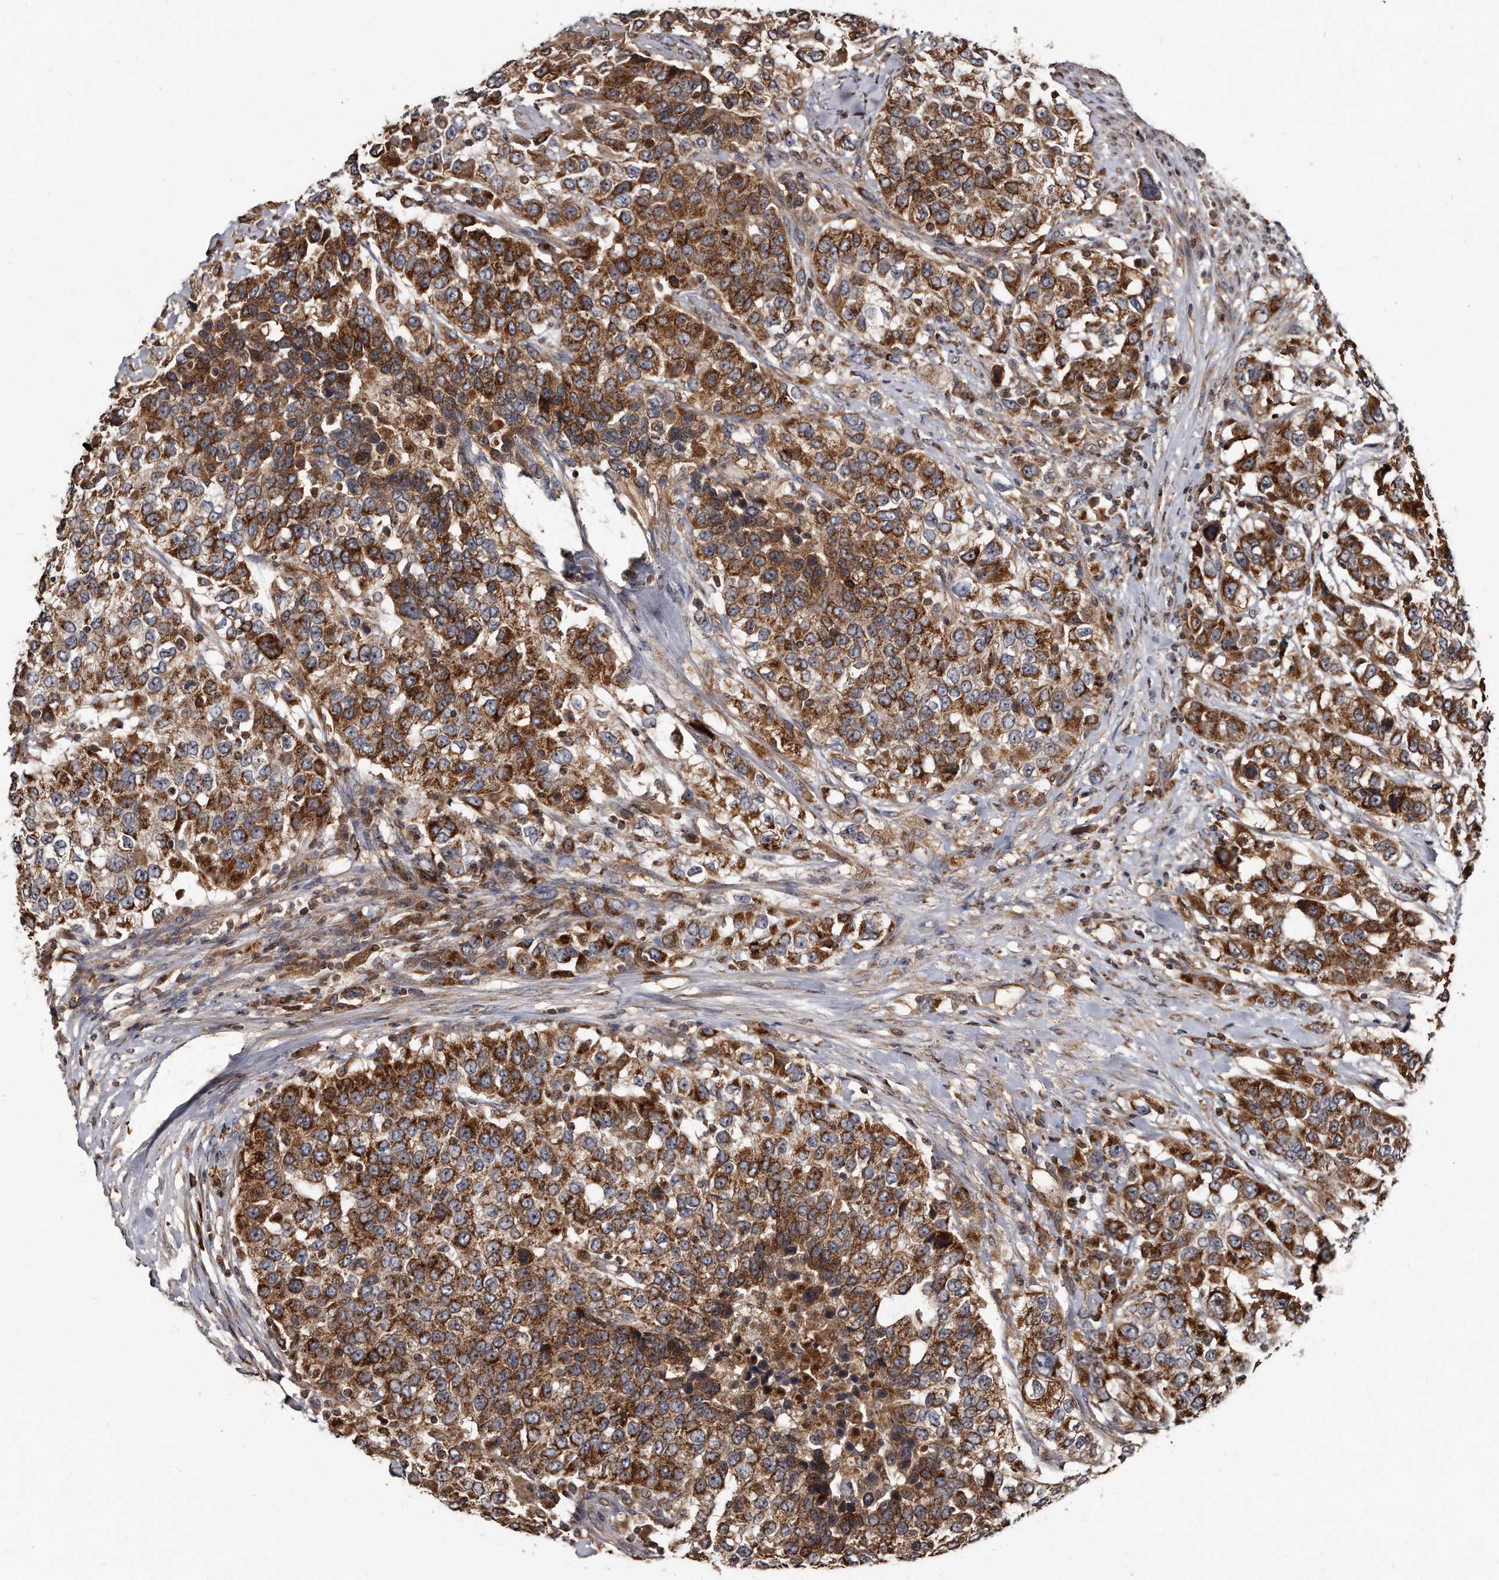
{"staining": {"intensity": "strong", "quantity": ">75%", "location": "cytoplasmic/membranous"}, "tissue": "urothelial cancer", "cell_type": "Tumor cells", "image_type": "cancer", "snomed": [{"axis": "morphology", "description": "Urothelial carcinoma, High grade"}, {"axis": "topography", "description": "Urinary bladder"}], "caption": "This histopathology image reveals urothelial cancer stained with IHC to label a protein in brown. The cytoplasmic/membranous of tumor cells show strong positivity for the protein. Nuclei are counter-stained blue.", "gene": "FAM136A", "patient": {"sex": "female", "age": 80}}